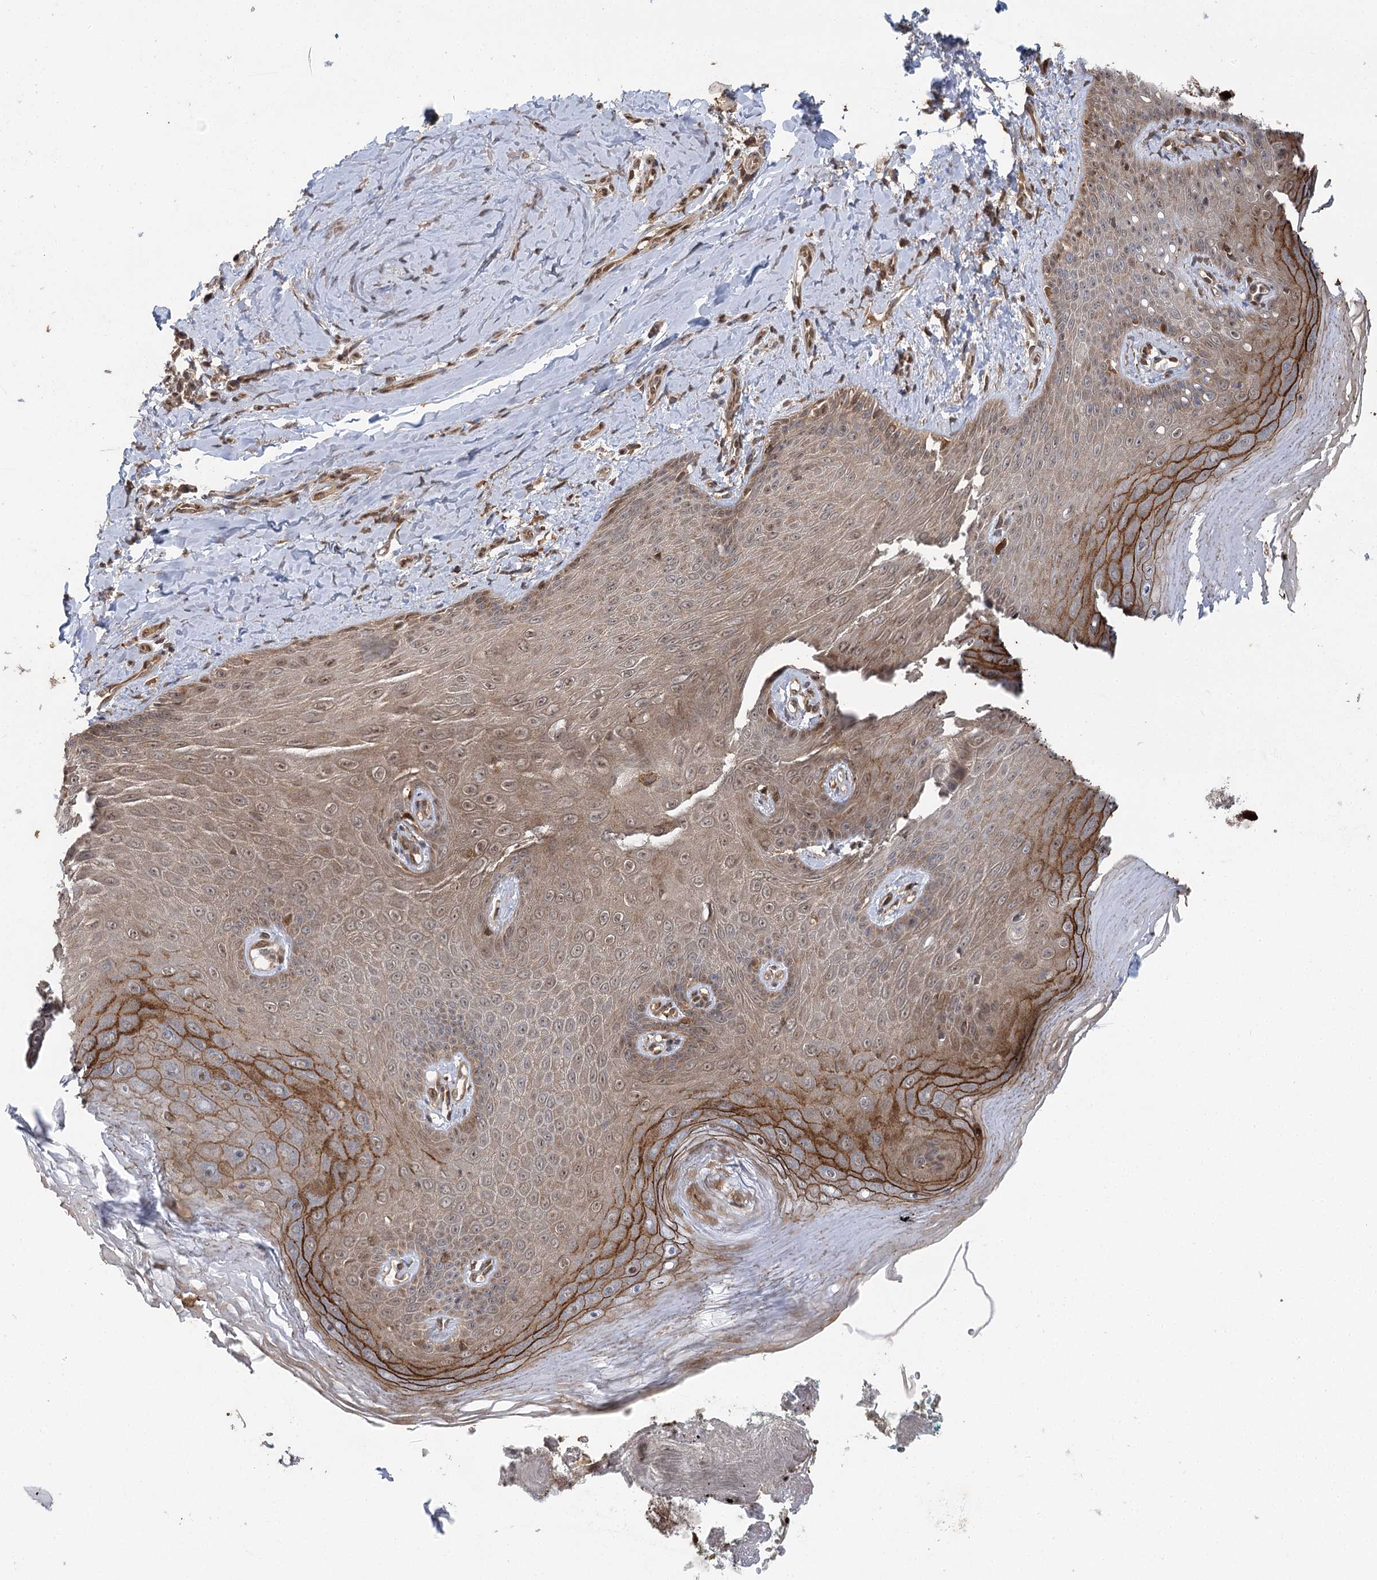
{"staining": {"intensity": "strong", "quantity": "25%-75%", "location": "cytoplasmic/membranous"}, "tissue": "skin", "cell_type": "Epidermal cells", "image_type": "normal", "snomed": [{"axis": "morphology", "description": "Normal tissue, NOS"}, {"axis": "topography", "description": "Anal"}], "caption": "High-power microscopy captured an immunohistochemistry micrograph of benign skin, revealing strong cytoplasmic/membranous staining in approximately 25%-75% of epidermal cells. (Stains: DAB in brown, nuclei in blue, Microscopy: brightfield microscopy at high magnification).", "gene": "C12orf4", "patient": {"sex": "male", "age": 78}}